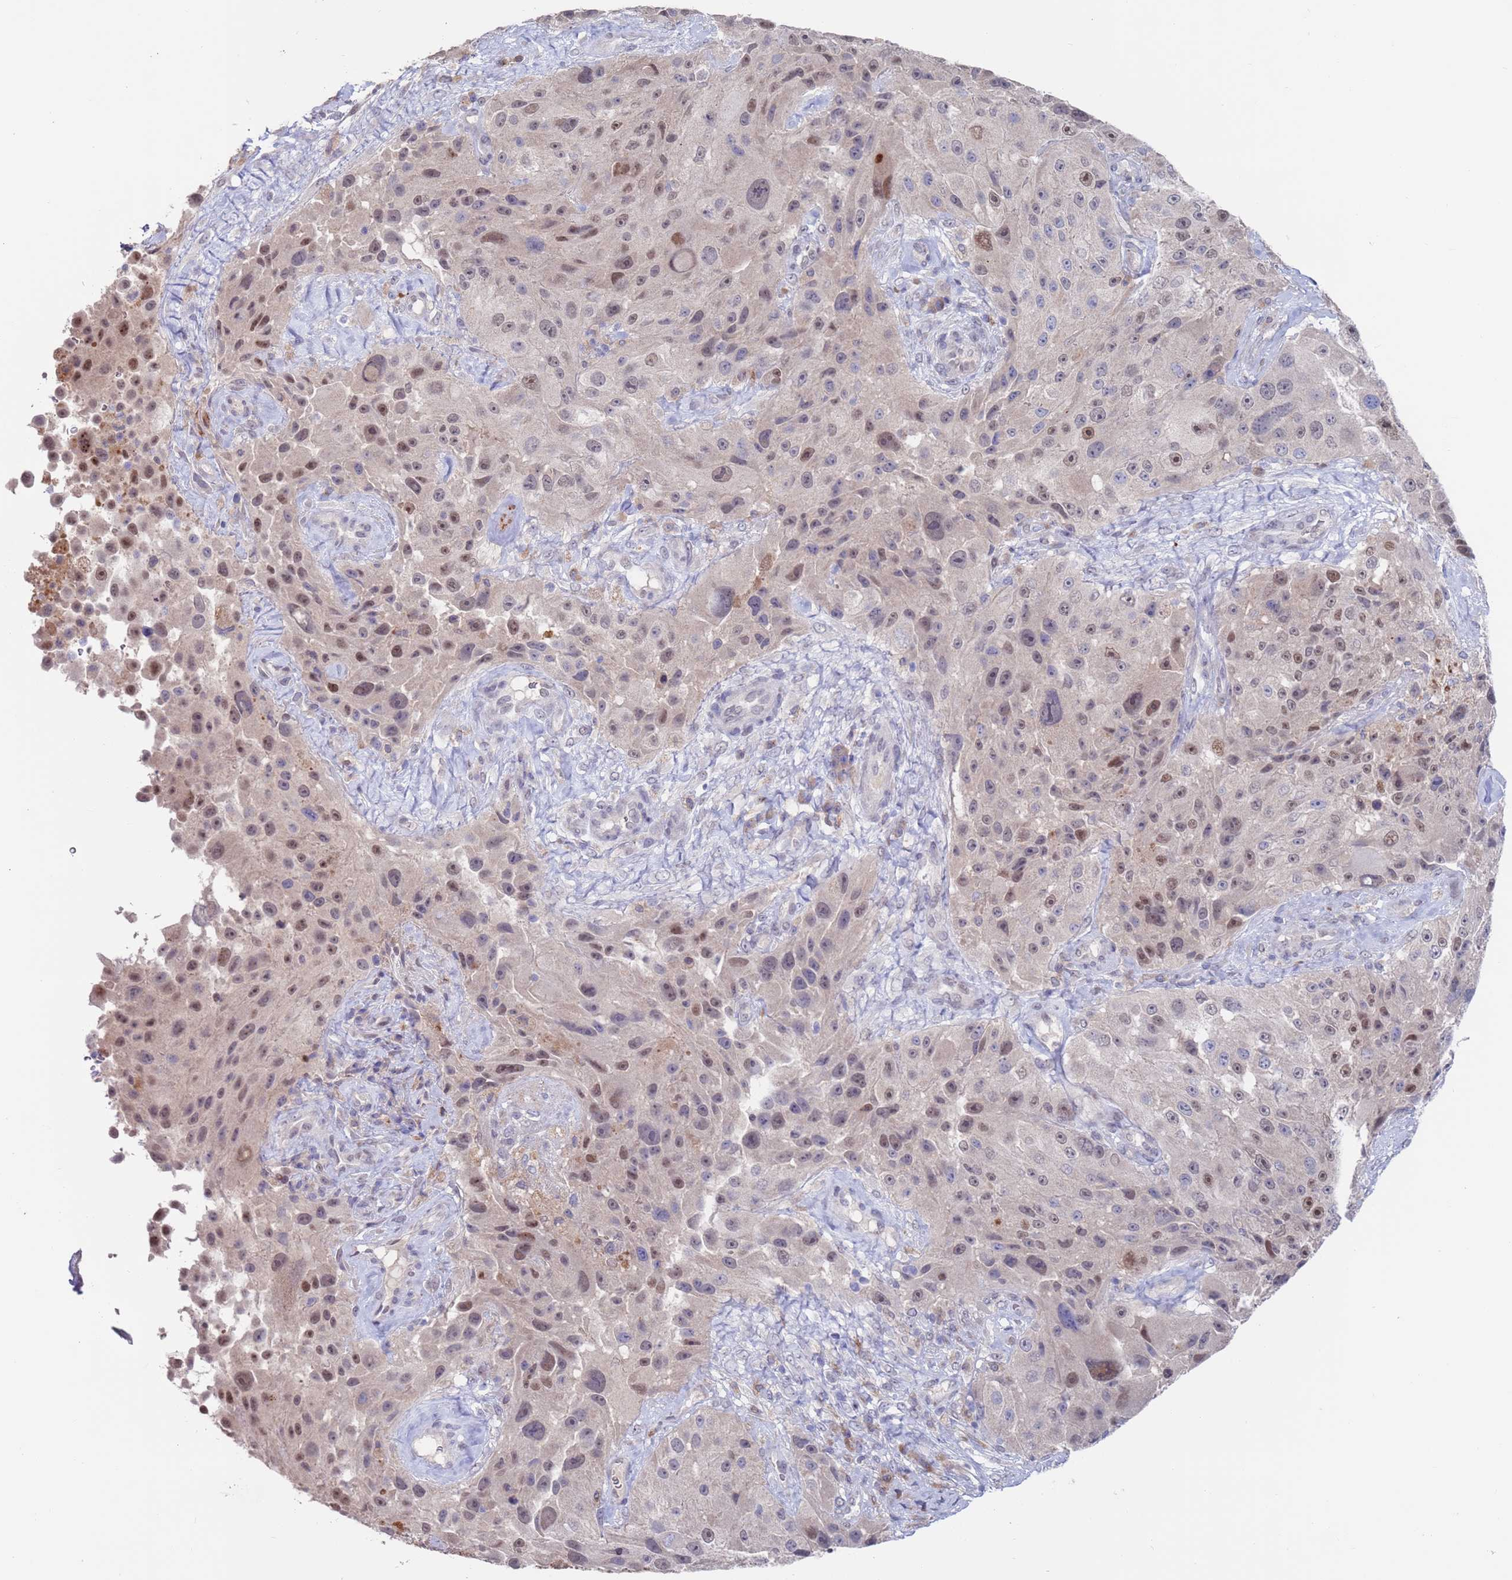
{"staining": {"intensity": "weak", "quantity": "25%-75%", "location": "nuclear"}, "tissue": "melanoma", "cell_type": "Tumor cells", "image_type": "cancer", "snomed": [{"axis": "morphology", "description": "Malignant melanoma, Metastatic site"}, {"axis": "topography", "description": "Lymph node"}], "caption": "Protein staining demonstrates weak nuclear expression in about 25%-75% of tumor cells in melanoma. The protein of interest is stained brown, and the nuclei are stained in blue (DAB IHC with brightfield microscopy, high magnification).", "gene": "FBXO27", "patient": {"sex": "male", "age": 62}}